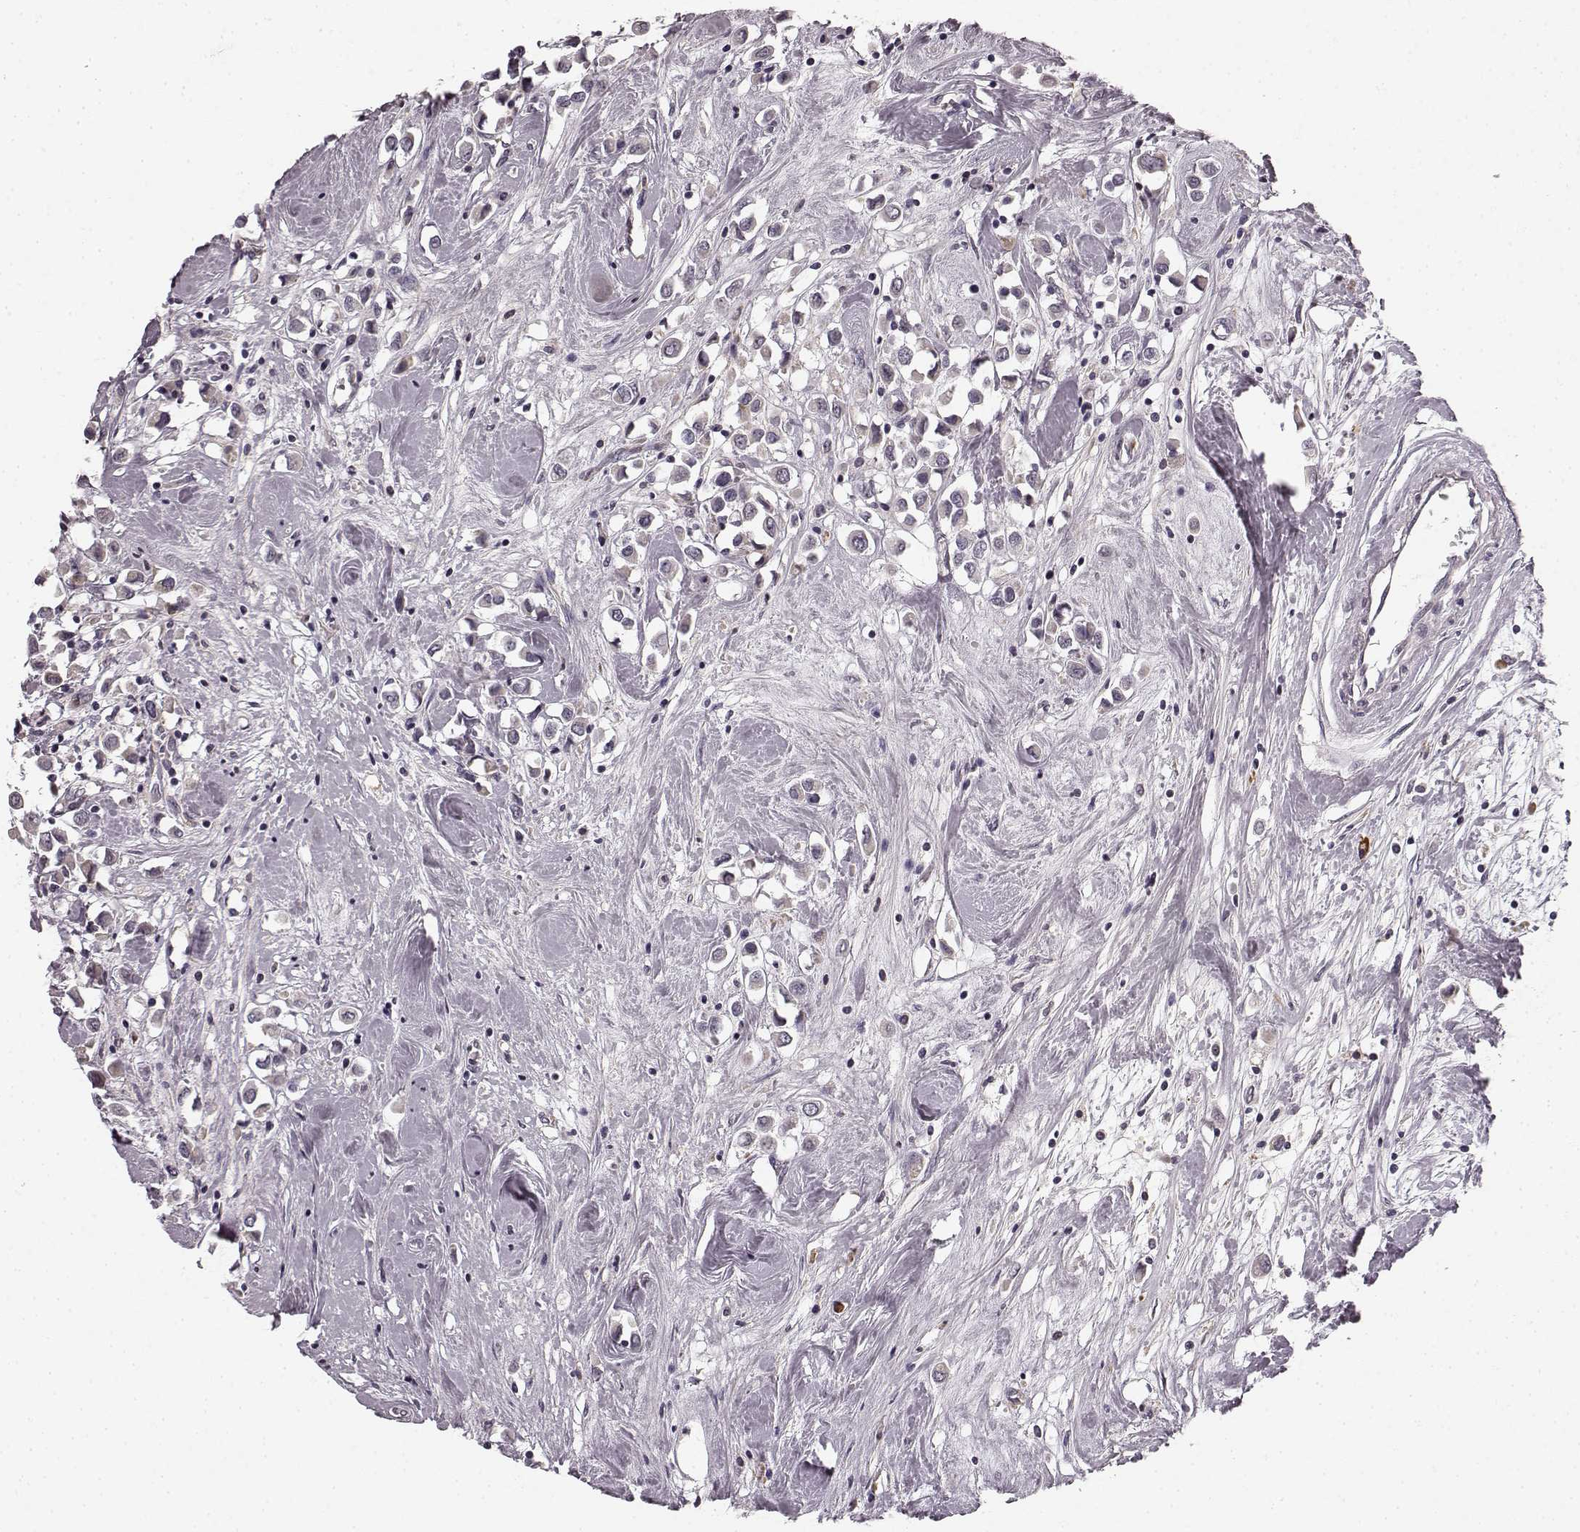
{"staining": {"intensity": "weak", "quantity": "25%-75%", "location": "cytoplasmic/membranous"}, "tissue": "breast cancer", "cell_type": "Tumor cells", "image_type": "cancer", "snomed": [{"axis": "morphology", "description": "Duct carcinoma"}, {"axis": "topography", "description": "Breast"}], "caption": "Immunohistochemistry (IHC) image of infiltrating ductal carcinoma (breast) stained for a protein (brown), which shows low levels of weak cytoplasmic/membranous staining in approximately 25%-75% of tumor cells.", "gene": "FAM234B", "patient": {"sex": "female", "age": 61}}